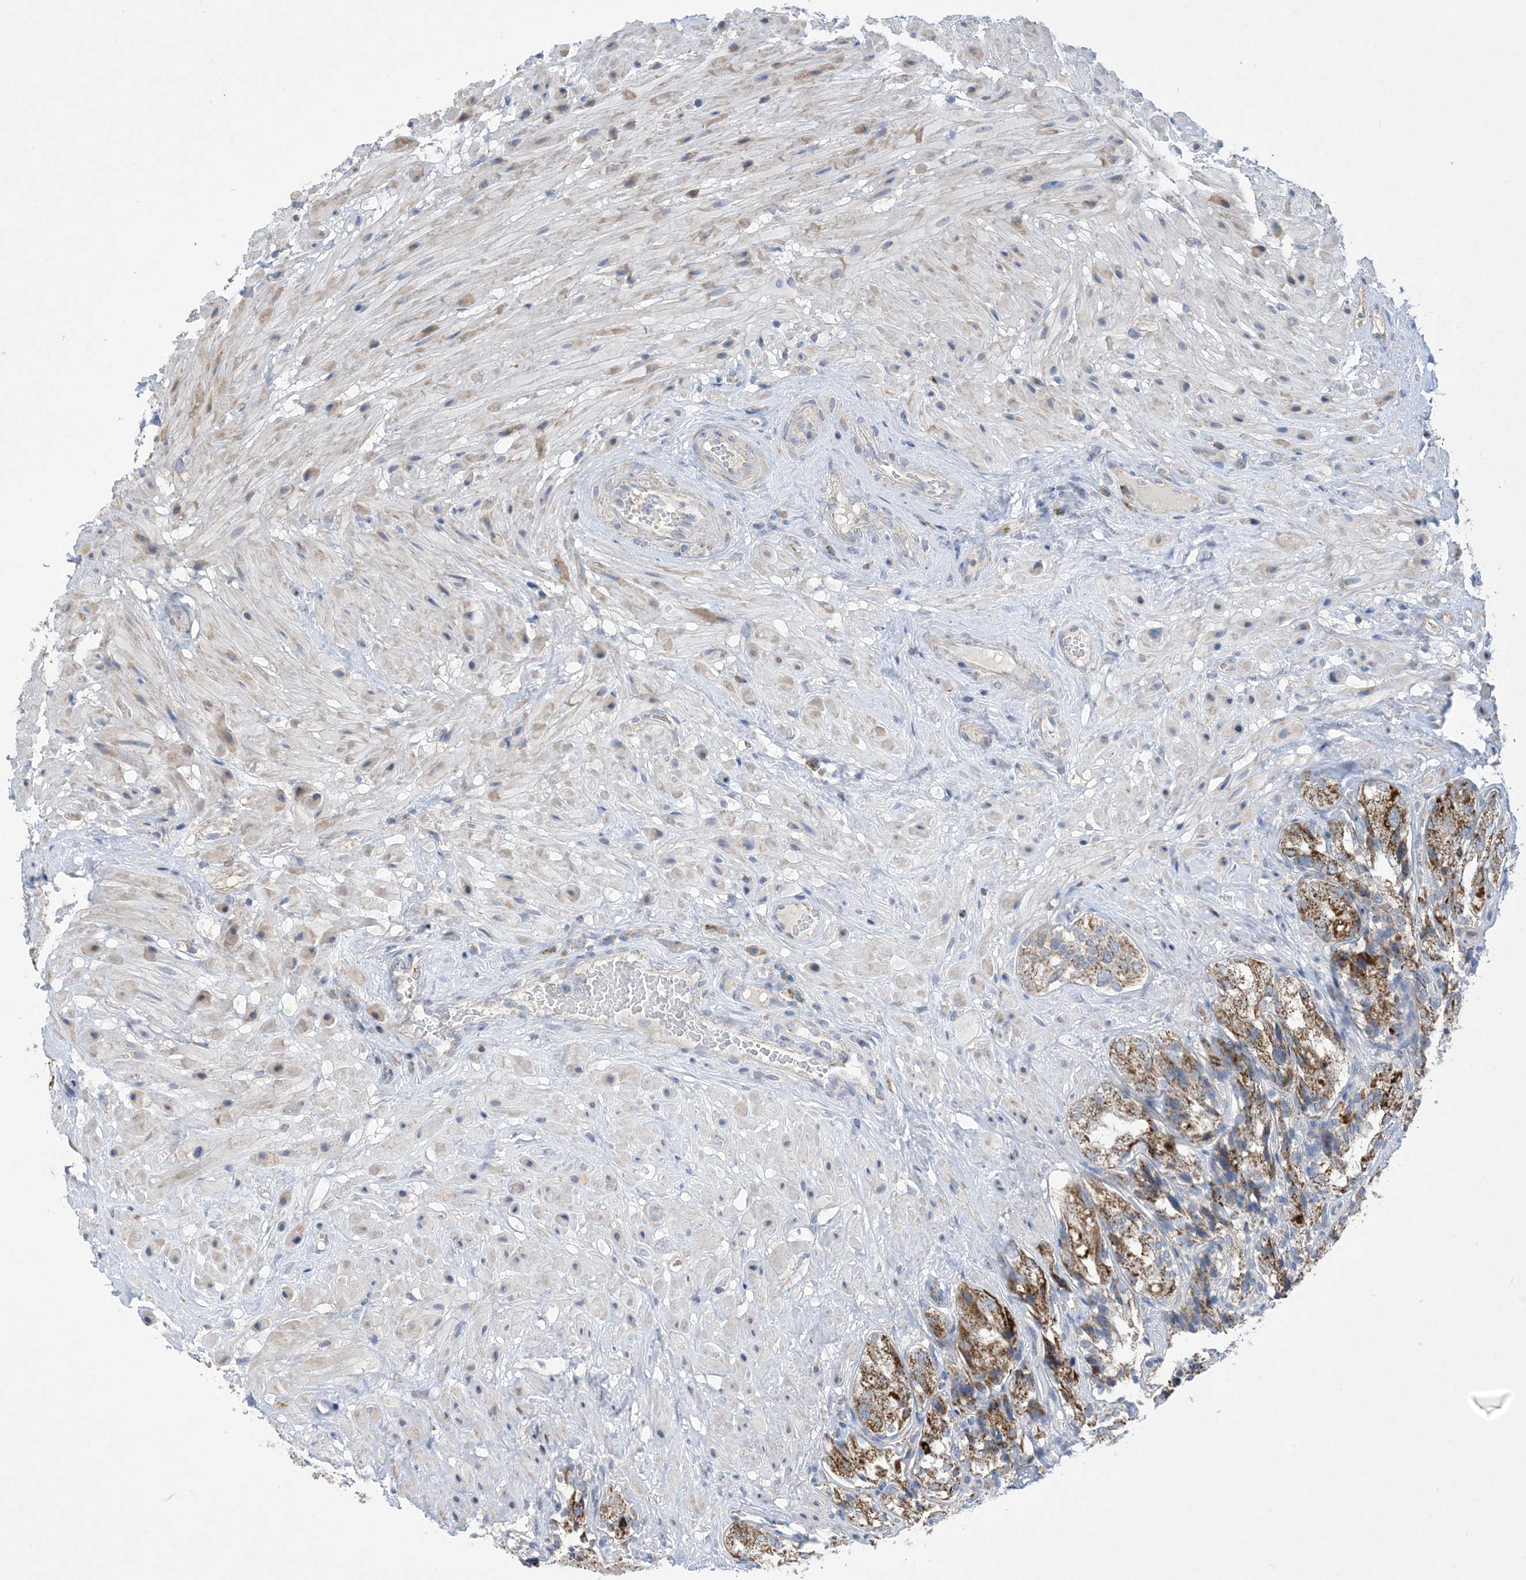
{"staining": {"intensity": "moderate", "quantity": ">75%", "location": "cytoplasmic/membranous"}, "tissue": "seminal vesicle", "cell_type": "Glandular cells", "image_type": "normal", "snomed": [{"axis": "morphology", "description": "Normal tissue, NOS"}, {"axis": "topography", "description": "Seminal veicle"}, {"axis": "topography", "description": "Peripheral nerve tissue"}], "caption": "The immunohistochemical stain shows moderate cytoplasmic/membranous expression in glandular cells of normal seminal vesicle.", "gene": "CLEC16A", "patient": {"sex": "male", "age": 63}}